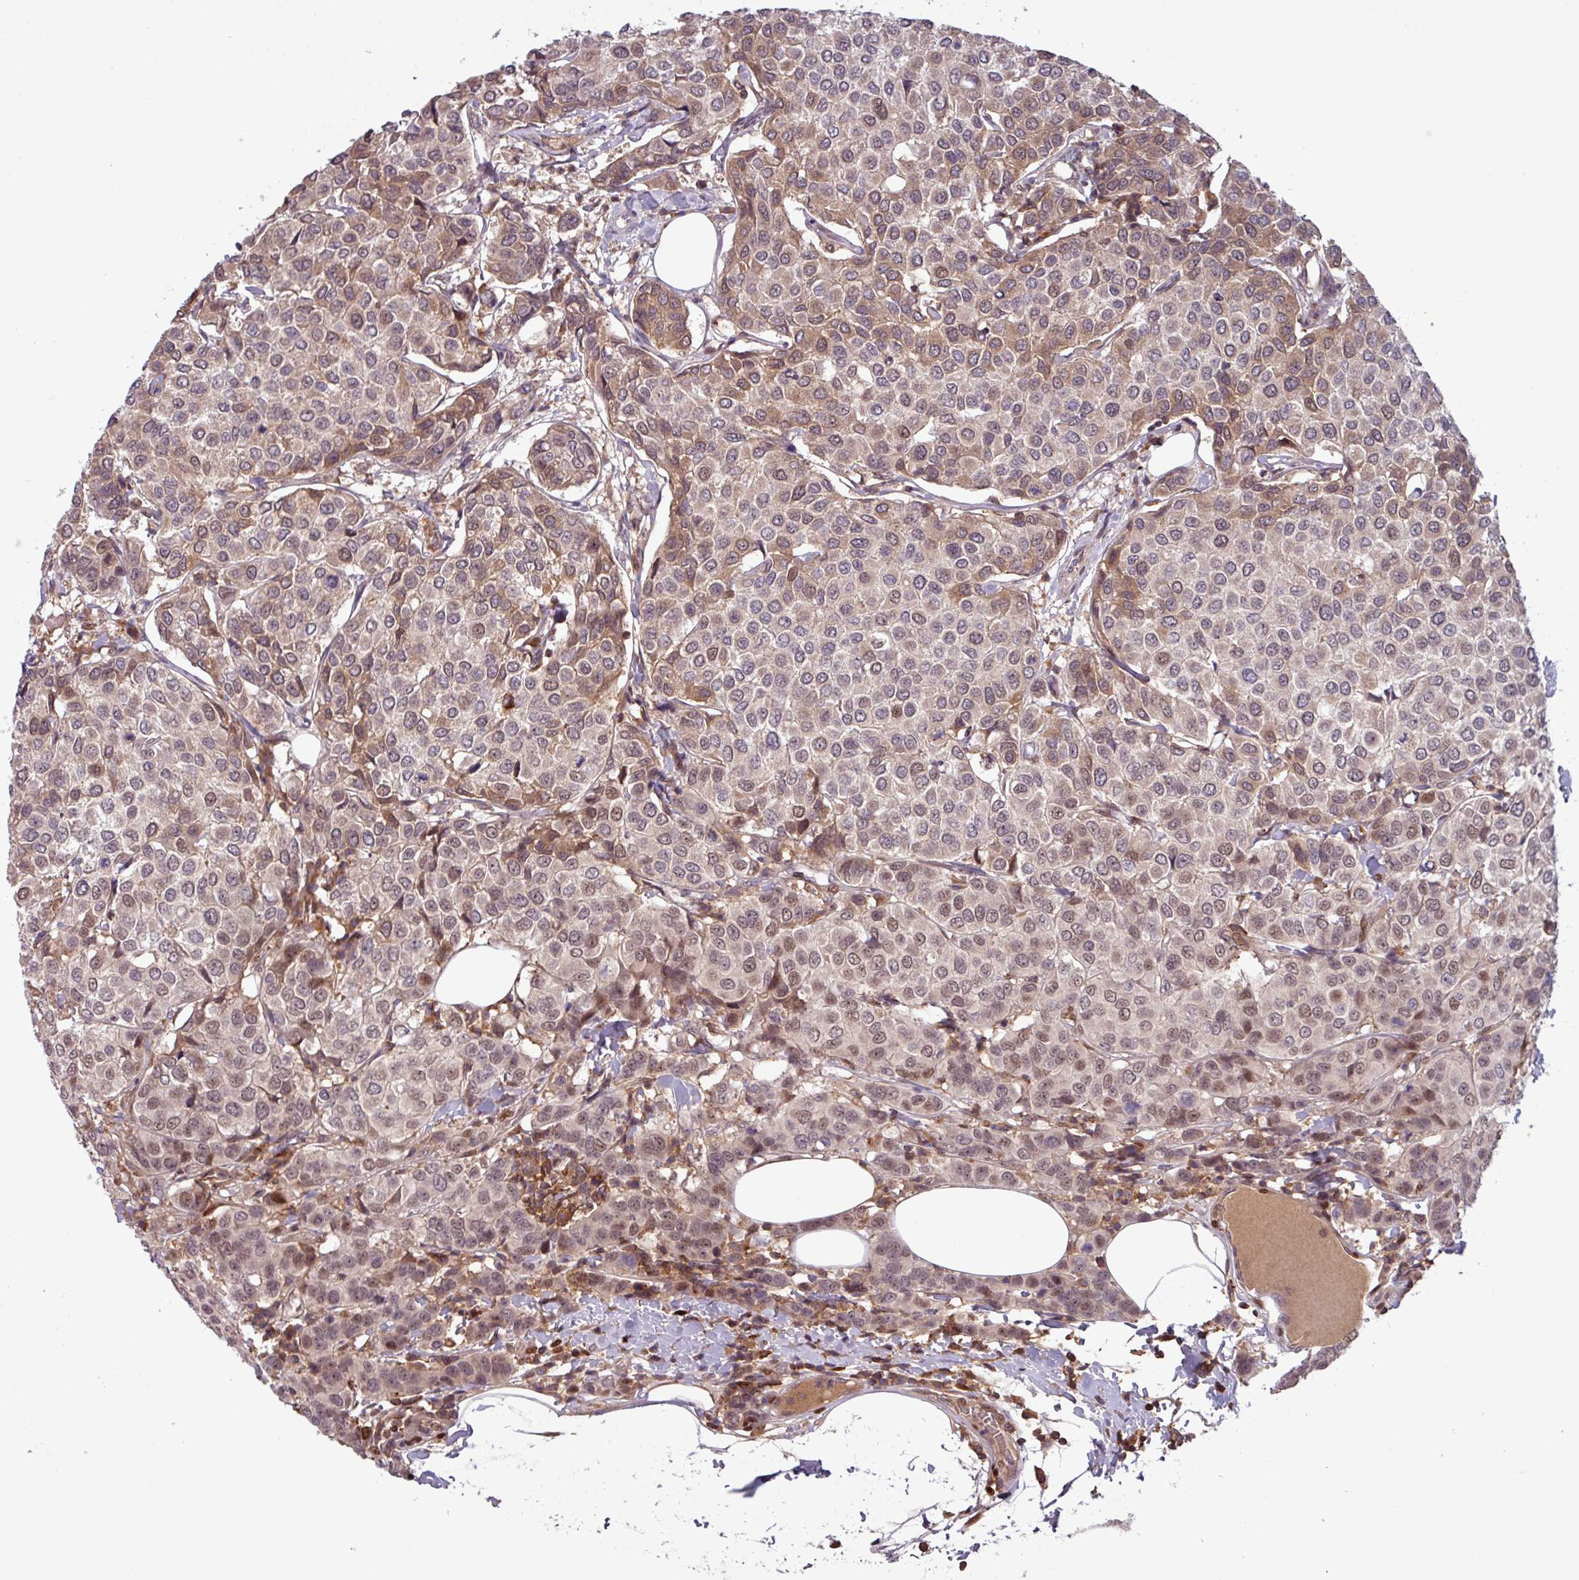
{"staining": {"intensity": "moderate", "quantity": "25%-75%", "location": "cytoplasmic/membranous,nuclear"}, "tissue": "breast cancer", "cell_type": "Tumor cells", "image_type": "cancer", "snomed": [{"axis": "morphology", "description": "Duct carcinoma"}, {"axis": "topography", "description": "Breast"}], "caption": "The immunohistochemical stain shows moderate cytoplasmic/membranous and nuclear staining in tumor cells of breast cancer tissue.", "gene": "PRRX1", "patient": {"sex": "female", "age": 55}}